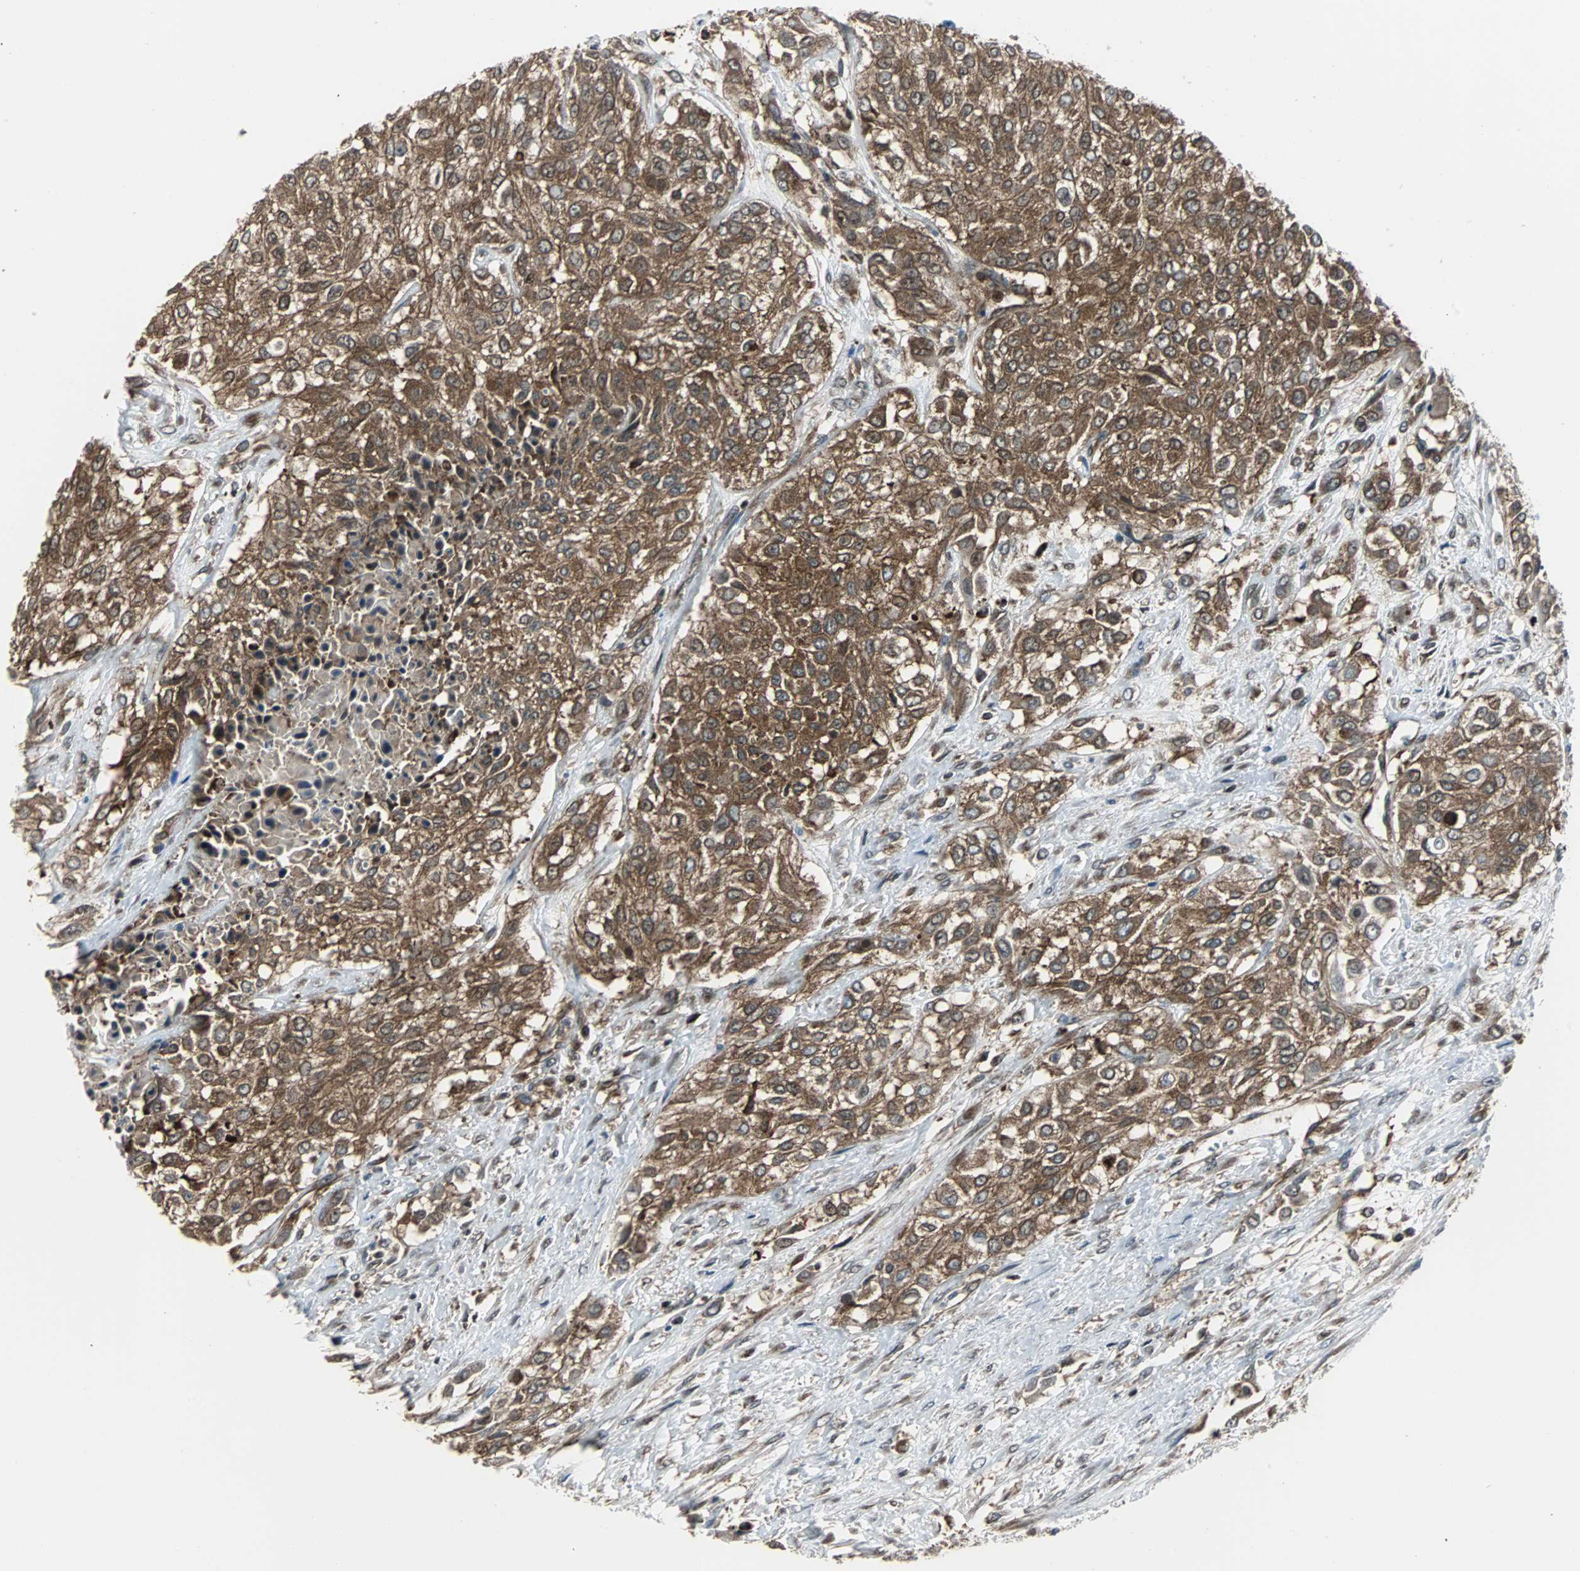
{"staining": {"intensity": "strong", "quantity": ">75%", "location": "cytoplasmic/membranous"}, "tissue": "urothelial cancer", "cell_type": "Tumor cells", "image_type": "cancer", "snomed": [{"axis": "morphology", "description": "Urothelial carcinoma, High grade"}, {"axis": "topography", "description": "Urinary bladder"}], "caption": "This micrograph demonstrates IHC staining of human high-grade urothelial carcinoma, with high strong cytoplasmic/membranous staining in approximately >75% of tumor cells.", "gene": "RELA", "patient": {"sex": "male", "age": 57}}